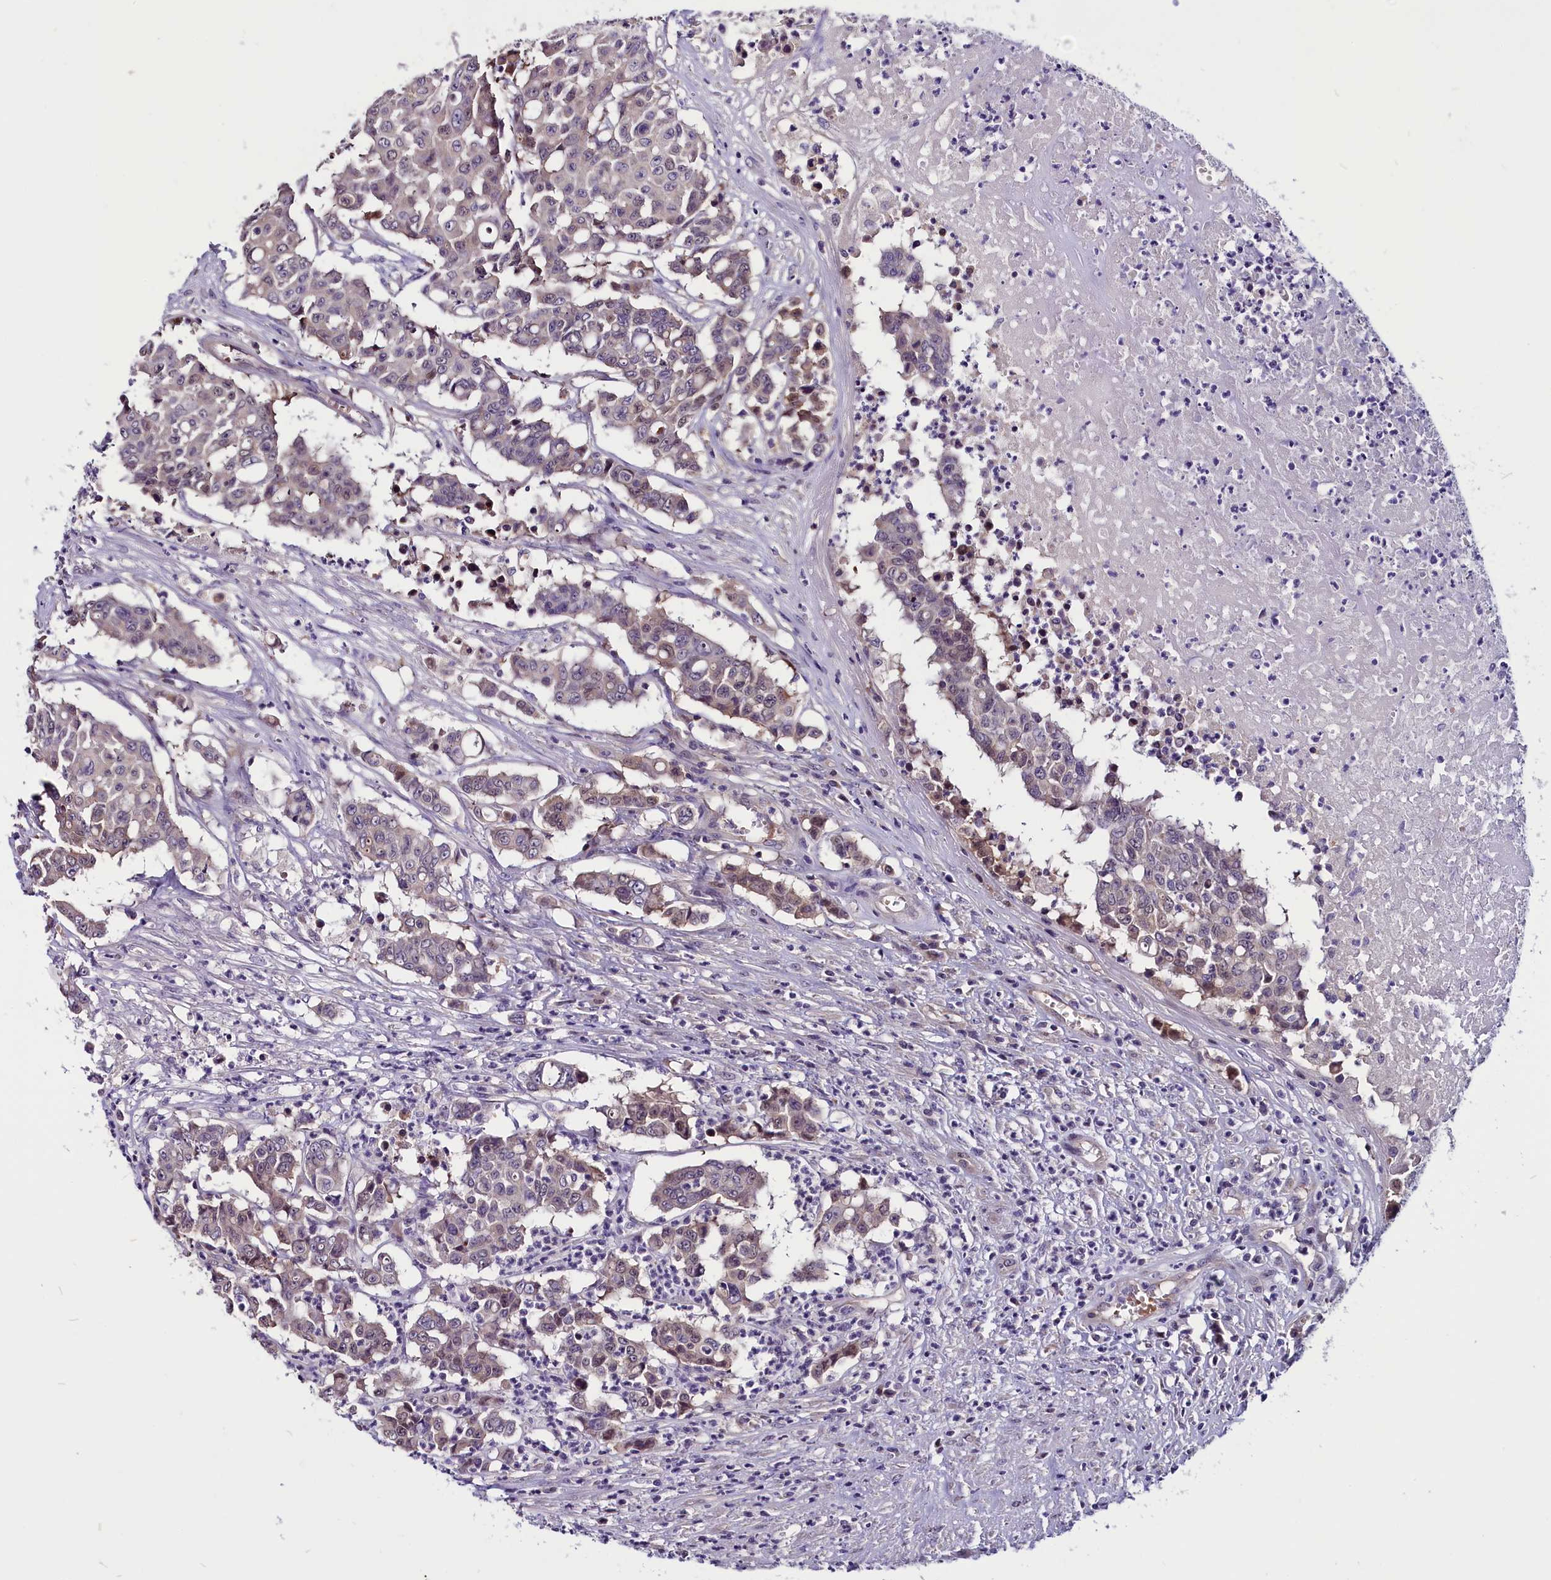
{"staining": {"intensity": "weak", "quantity": "<25%", "location": "cytoplasmic/membranous"}, "tissue": "colorectal cancer", "cell_type": "Tumor cells", "image_type": "cancer", "snomed": [{"axis": "morphology", "description": "Adenocarcinoma, NOS"}, {"axis": "topography", "description": "Colon"}], "caption": "A micrograph of human colorectal adenocarcinoma is negative for staining in tumor cells.", "gene": "C9orf40", "patient": {"sex": "male", "age": 51}}